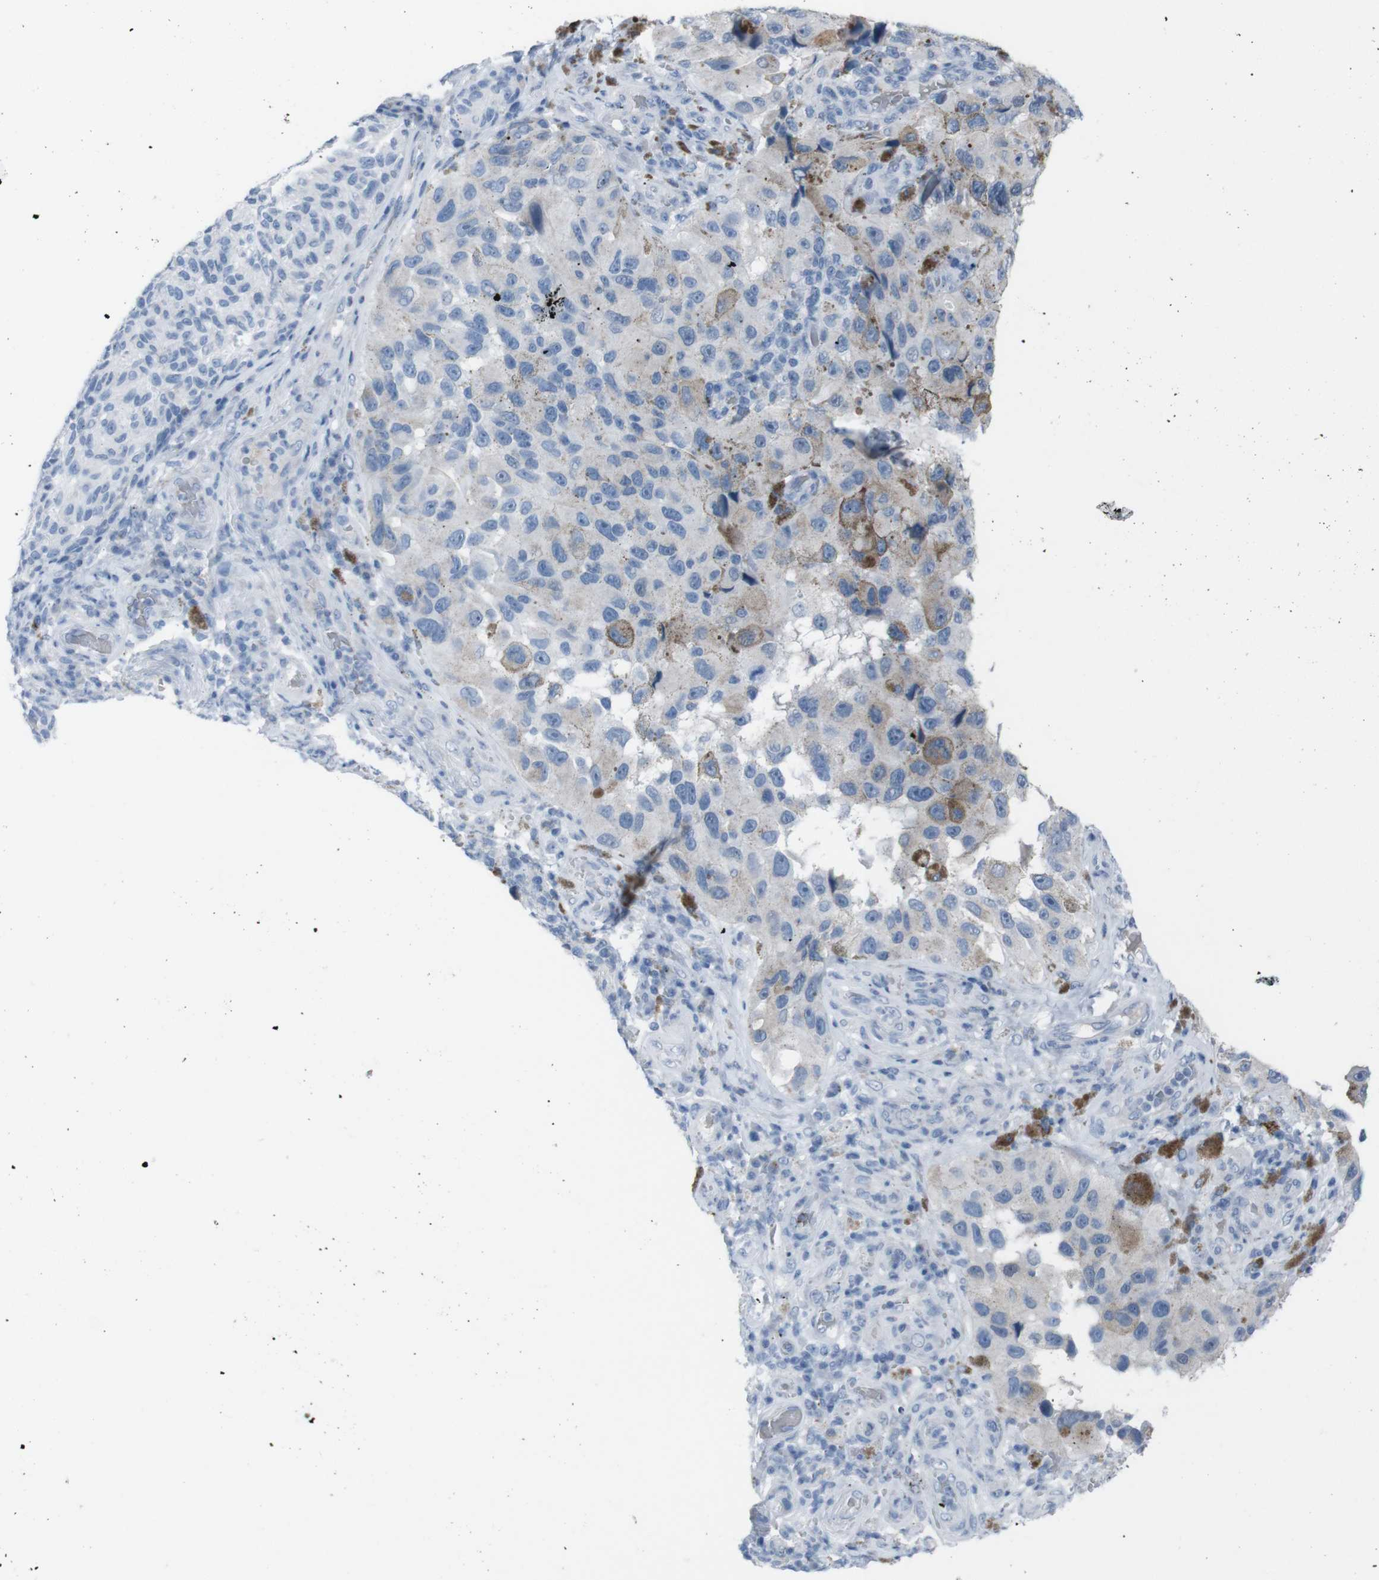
{"staining": {"intensity": "negative", "quantity": "none", "location": "none"}, "tissue": "melanoma", "cell_type": "Tumor cells", "image_type": "cancer", "snomed": [{"axis": "morphology", "description": "Malignant melanoma, NOS"}, {"axis": "topography", "description": "Skin"}], "caption": "The micrograph demonstrates no staining of tumor cells in melanoma. Nuclei are stained in blue.", "gene": "ST6GAL1", "patient": {"sex": "female", "age": 73}}